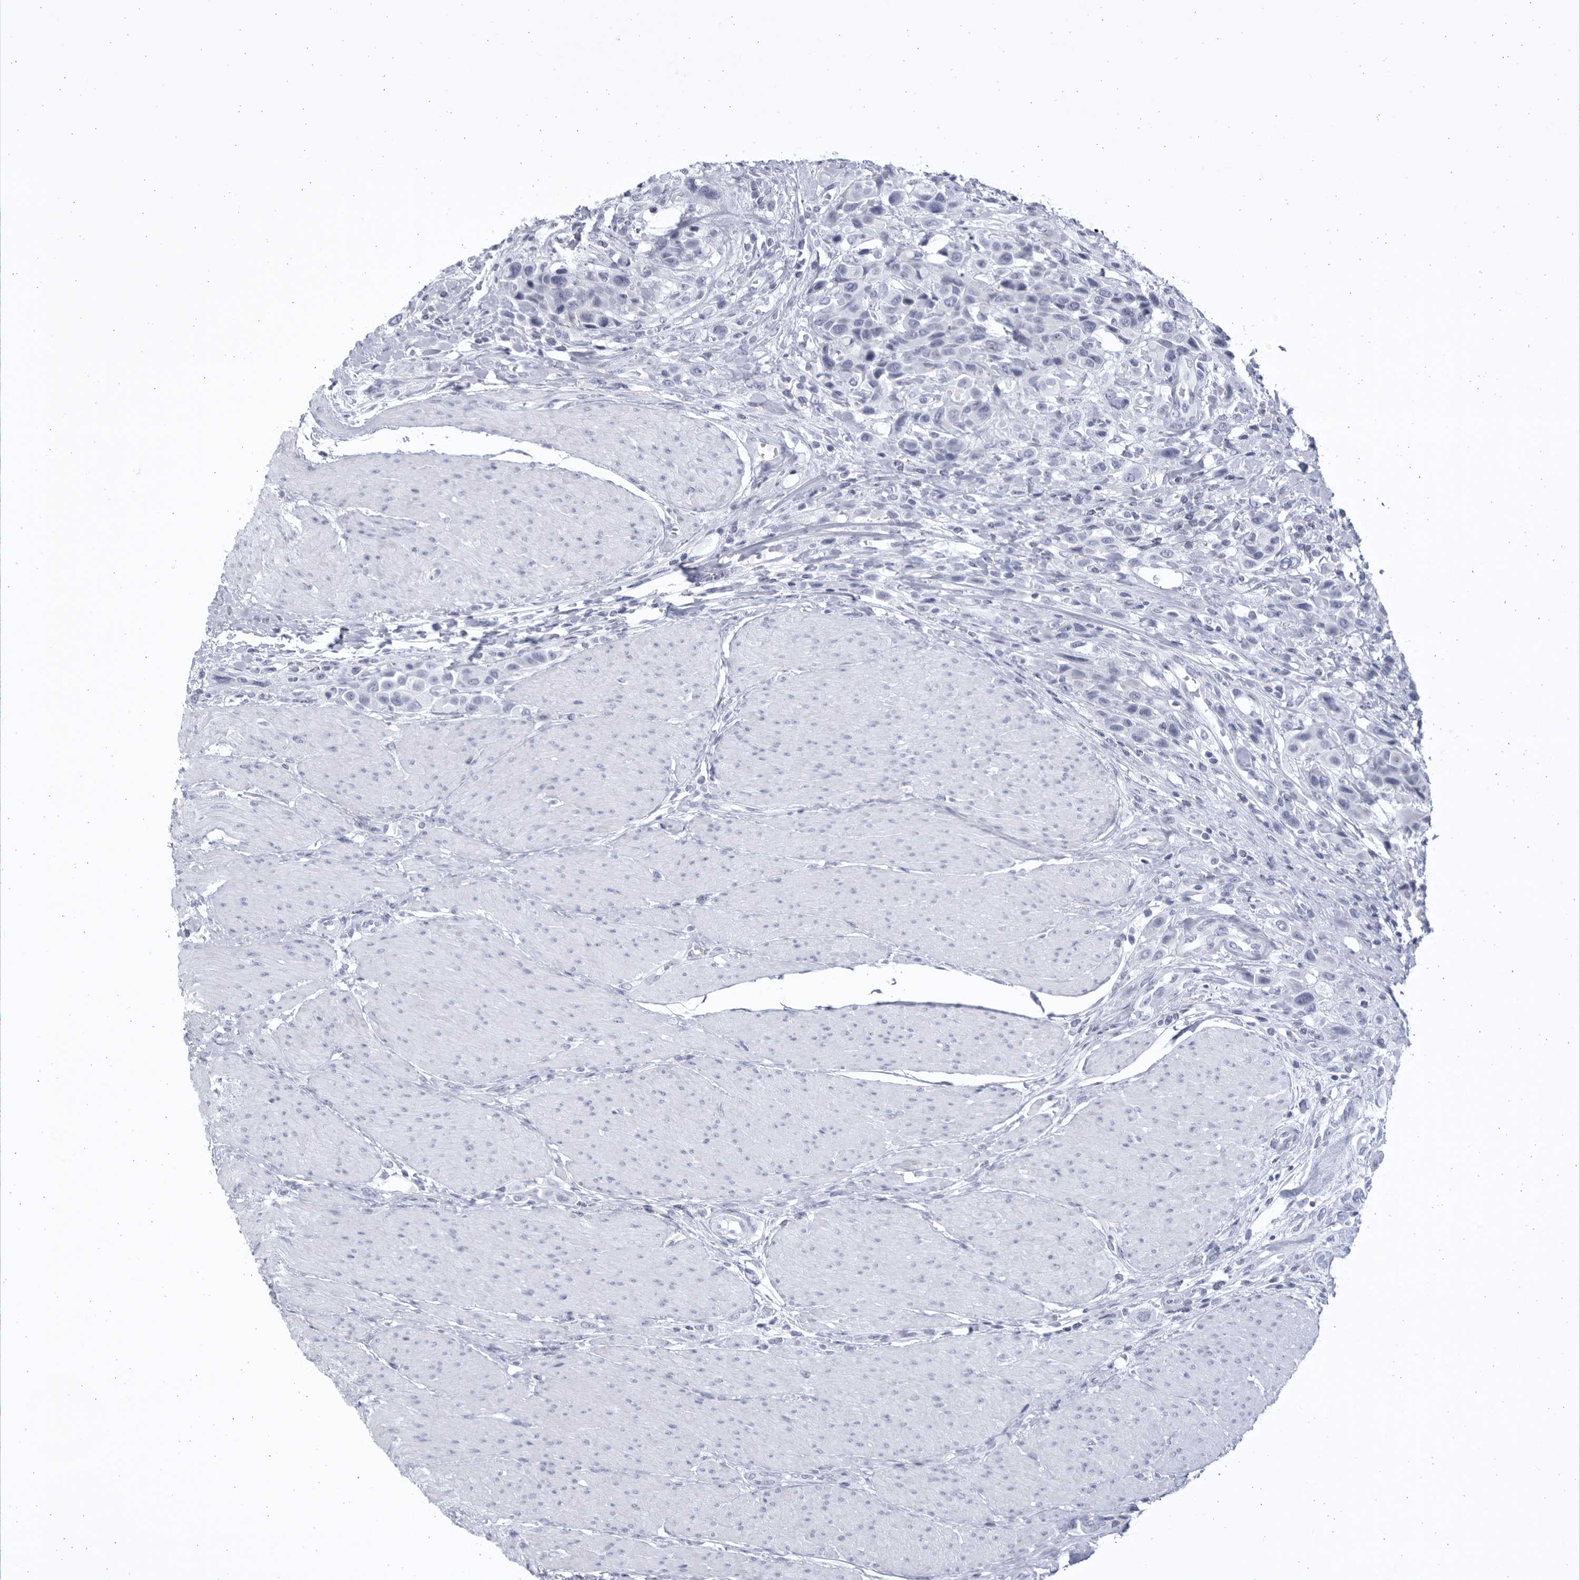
{"staining": {"intensity": "negative", "quantity": "none", "location": "none"}, "tissue": "urothelial cancer", "cell_type": "Tumor cells", "image_type": "cancer", "snomed": [{"axis": "morphology", "description": "Urothelial carcinoma, High grade"}, {"axis": "topography", "description": "Urinary bladder"}], "caption": "Photomicrograph shows no significant protein positivity in tumor cells of urothelial cancer.", "gene": "CCDC181", "patient": {"sex": "male", "age": 50}}